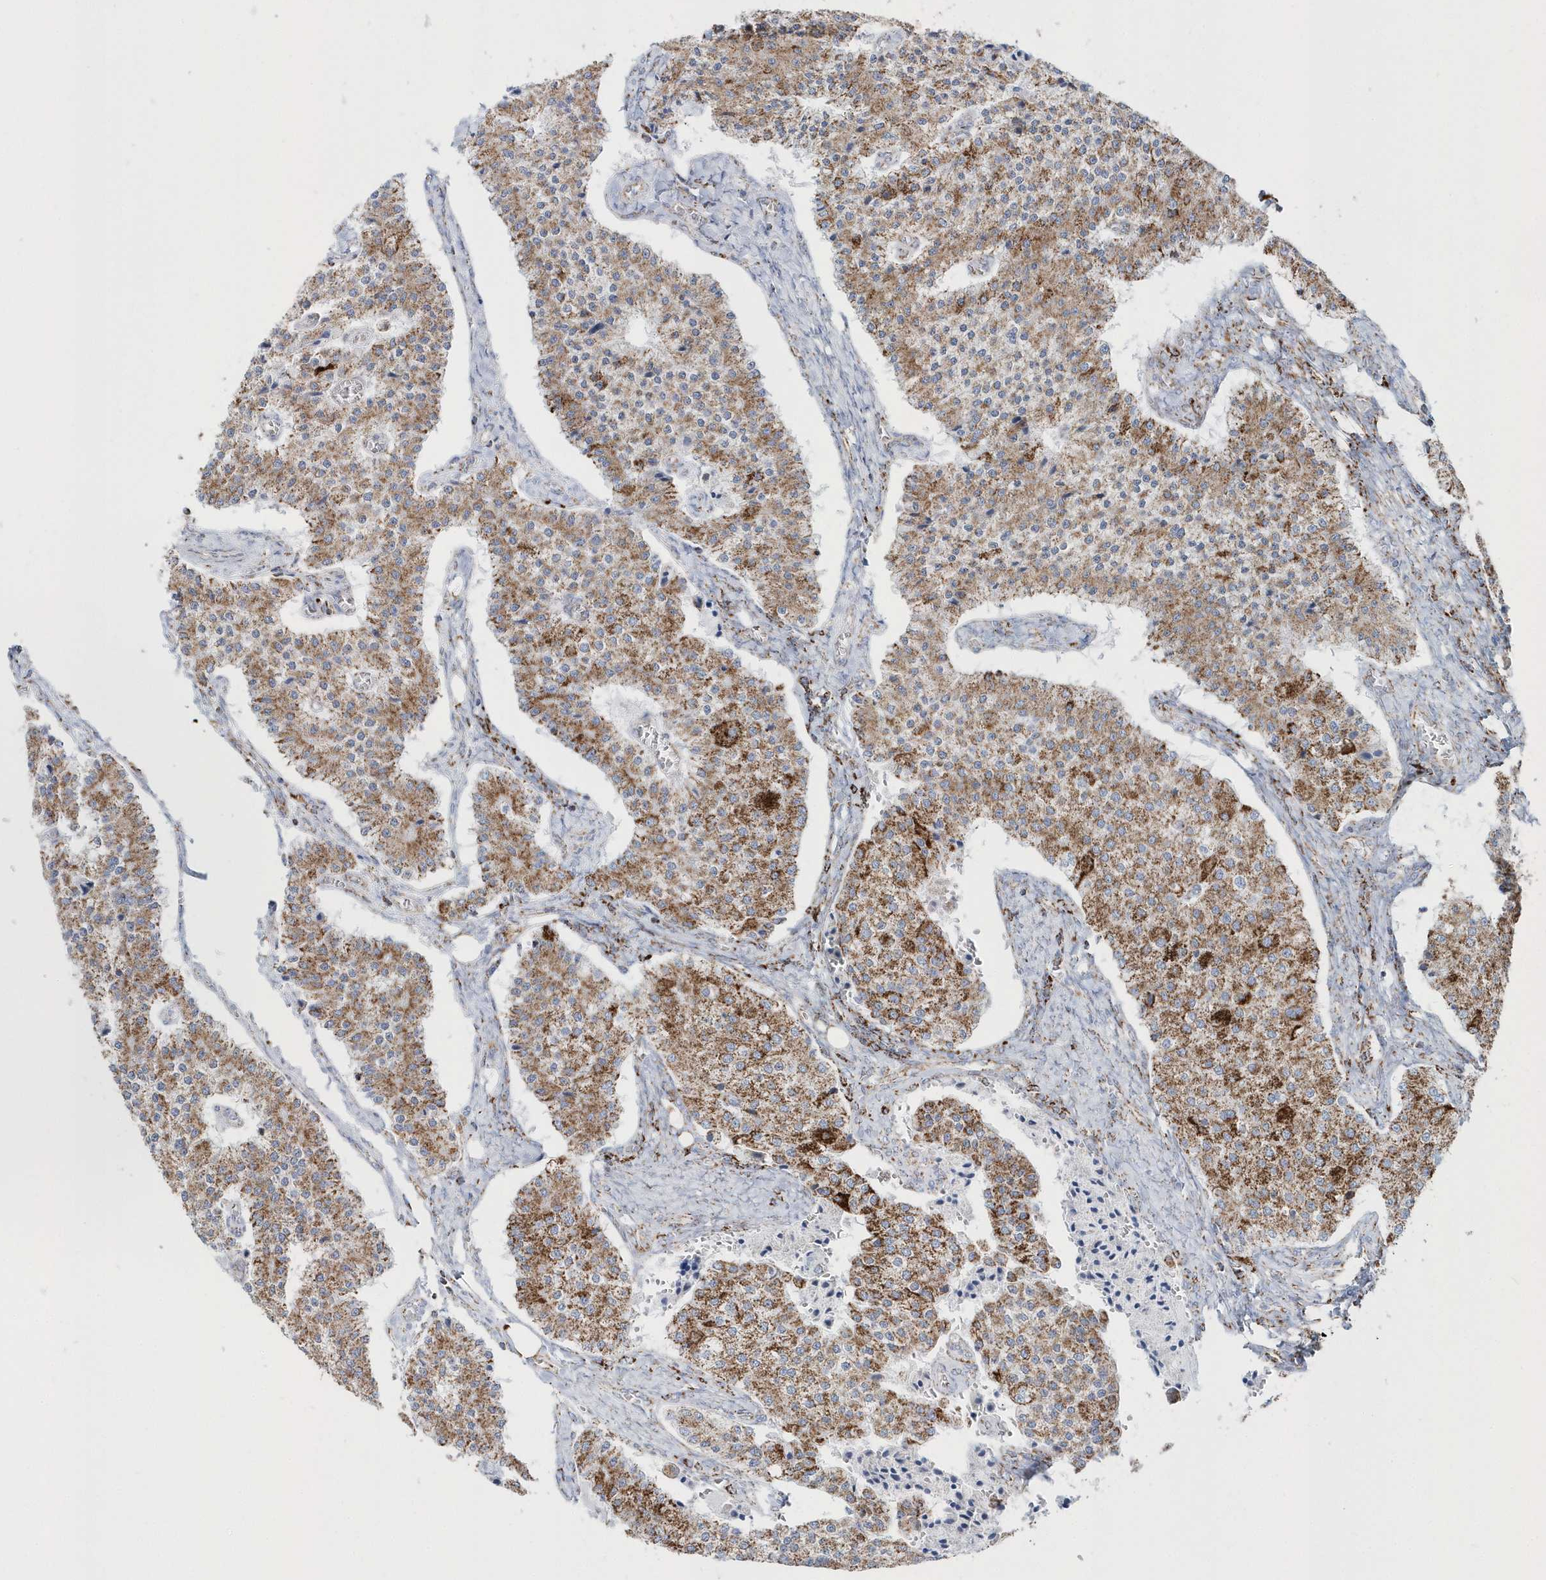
{"staining": {"intensity": "moderate", "quantity": ">75%", "location": "cytoplasmic/membranous"}, "tissue": "carcinoid", "cell_type": "Tumor cells", "image_type": "cancer", "snomed": [{"axis": "morphology", "description": "Carcinoid, malignant, NOS"}, {"axis": "topography", "description": "Colon"}], "caption": "Immunohistochemical staining of carcinoid (malignant) demonstrates medium levels of moderate cytoplasmic/membranous protein expression in approximately >75% of tumor cells.", "gene": "TMCO6", "patient": {"sex": "female", "age": 52}}